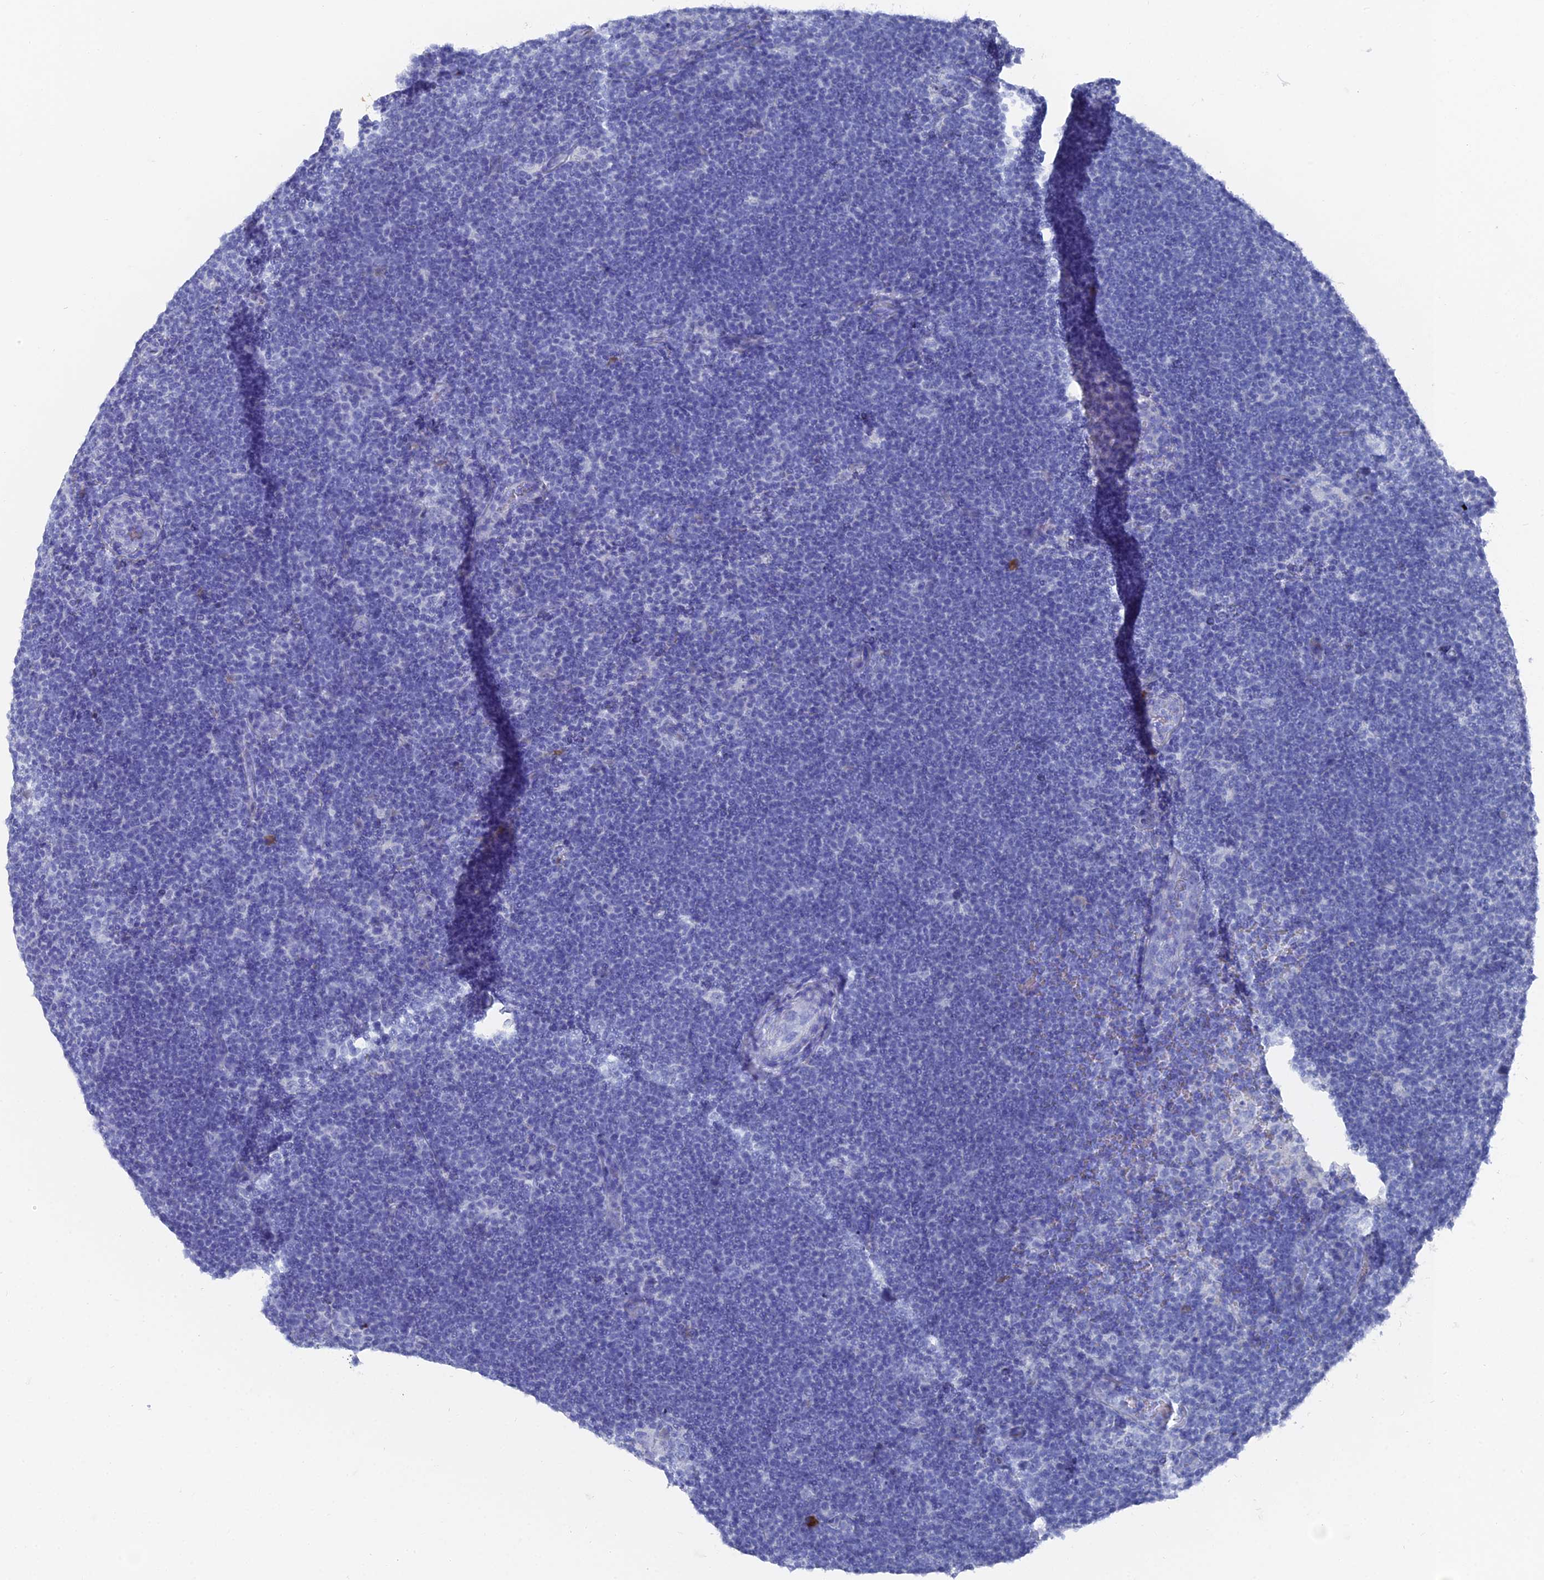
{"staining": {"intensity": "negative", "quantity": "none", "location": "none"}, "tissue": "lymphoma", "cell_type": "Tumor cells", "image_type": "cancer", "snomed": [{"axis": "morphology", "description": "Hodgkin's disease, NOS"}, {"axis": "topography", "description": "Lymph node"}], "caption": "An immunohistochemistry (IHC) photomicrograph of lymphoma is shown. There is no staining in tumor cells of lymphoma.", "gene": "ENPP3", "patient": {"sex": "female", "age": 57}}